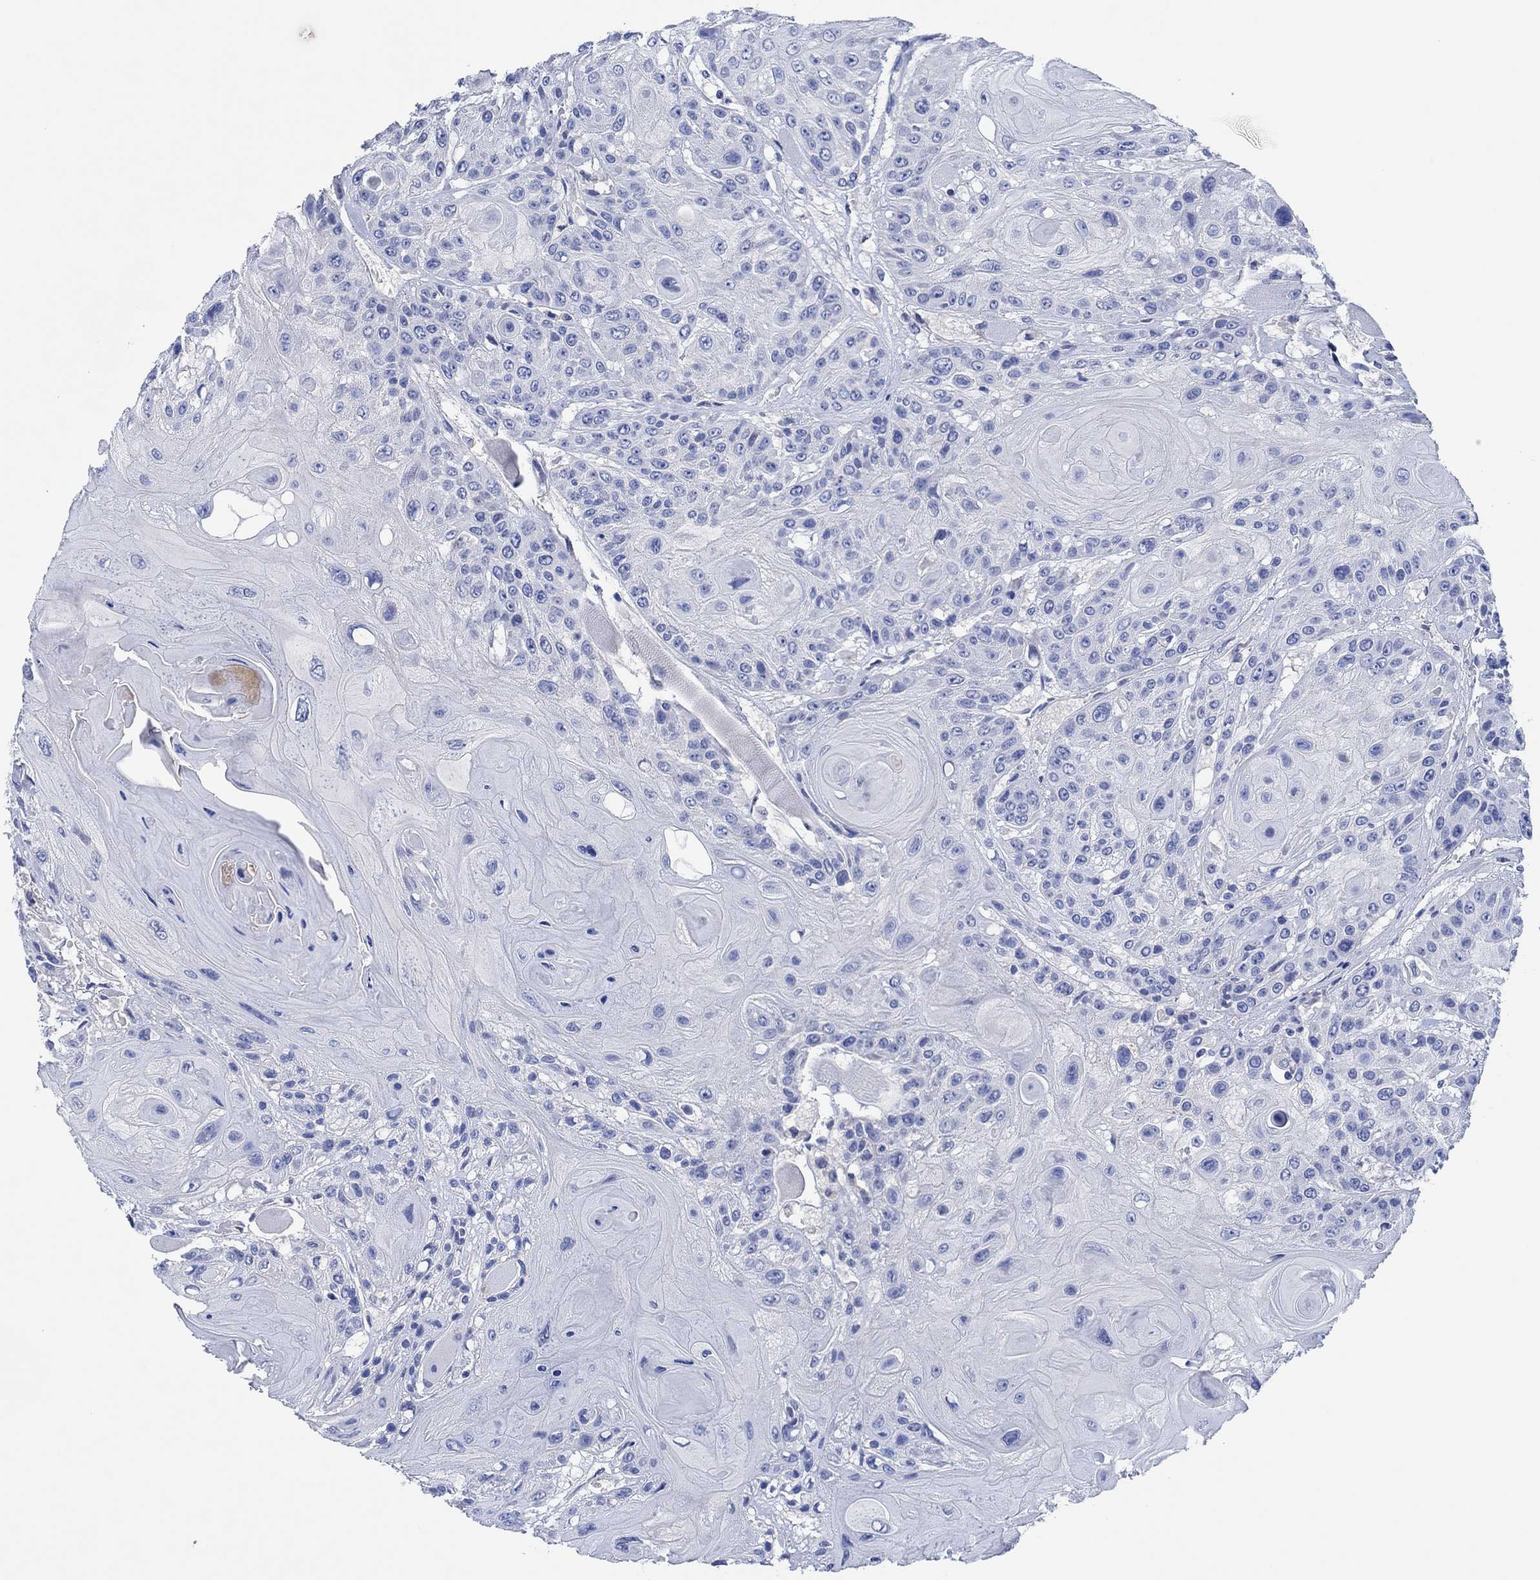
{"staining": {"intensity": "negative", "quantity": "none", "location": "none"}, "tissue": "head and neck cancer", "cell_type": "Tumor cells", "image_type": "cancer", "snomed": [{"axis": "morphology", "description": "Squamous cell carcinoma, NOS"}, {"axis": "topography", "description": "Head-Neck"}], "caption": "Head and neck squamous cell carcinoma stained for a protein using immunohistochemistry exhibits no positivity tumor cells.", "gene": "CPNE6", "patient": {"sex": "female", "age": 59}}